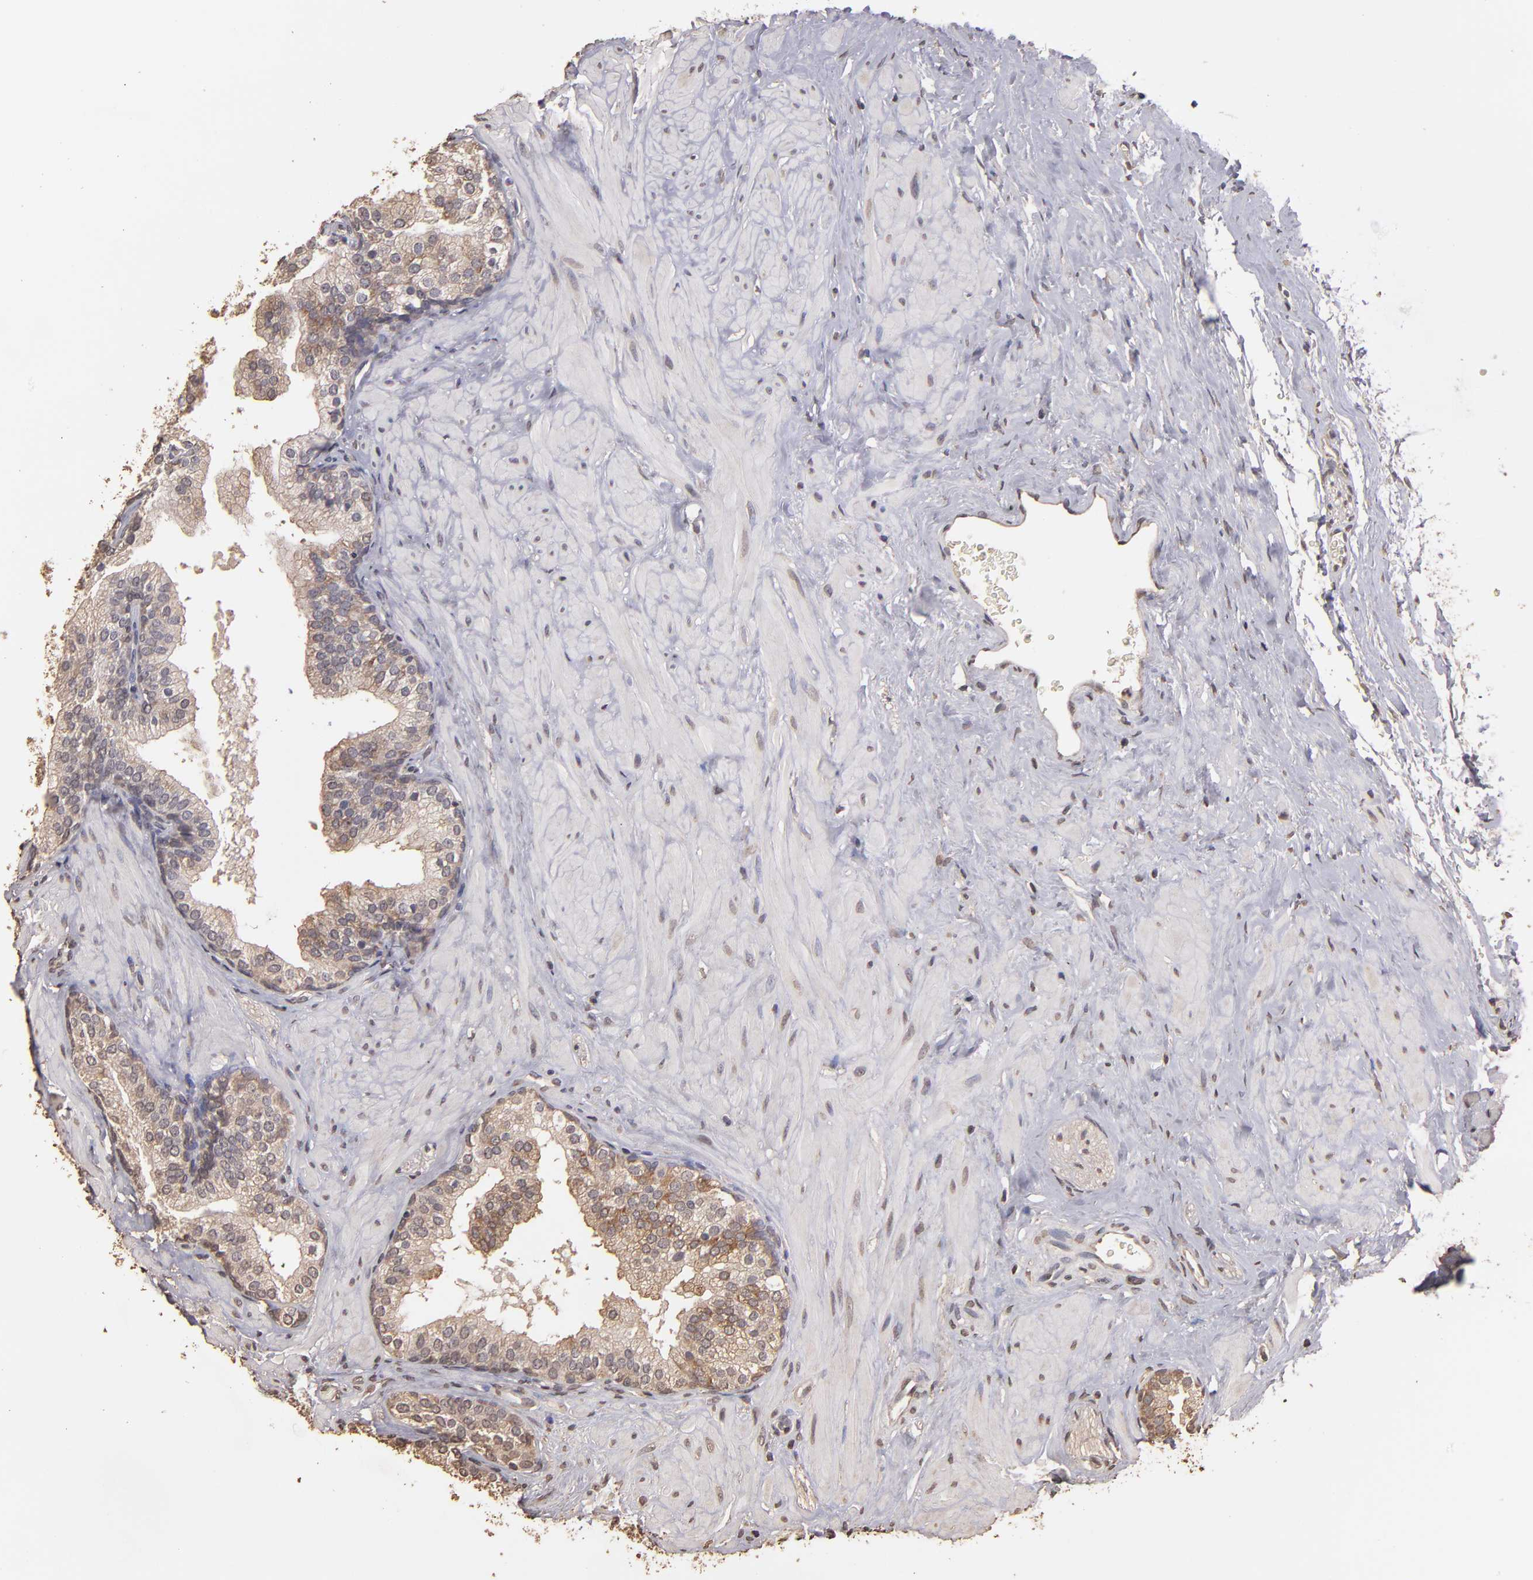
{"staining": {"intensity": "moderate", "quantity": "25%-75%", "location": "cytoplasmic/membranous"}, "tissue": "prostate", "cell_type": "Glandular cells", "image_type": "normal", "snomed": [{"axis": "morphology", "description": "Normal tissue, NOS"}, {"axis": "topography", "description": "Prostate"}], "caption": "Normal prostate was stained to show a protein in brown. There is medium levels of moderate cytoplasmic/membranous positivity in about 25%-75% of glandular cells. The protein is shown in brown color, while the nuclei are stained blue.", "gene": "OPHN1", "patient": {"sex": "male", "age": 60}}